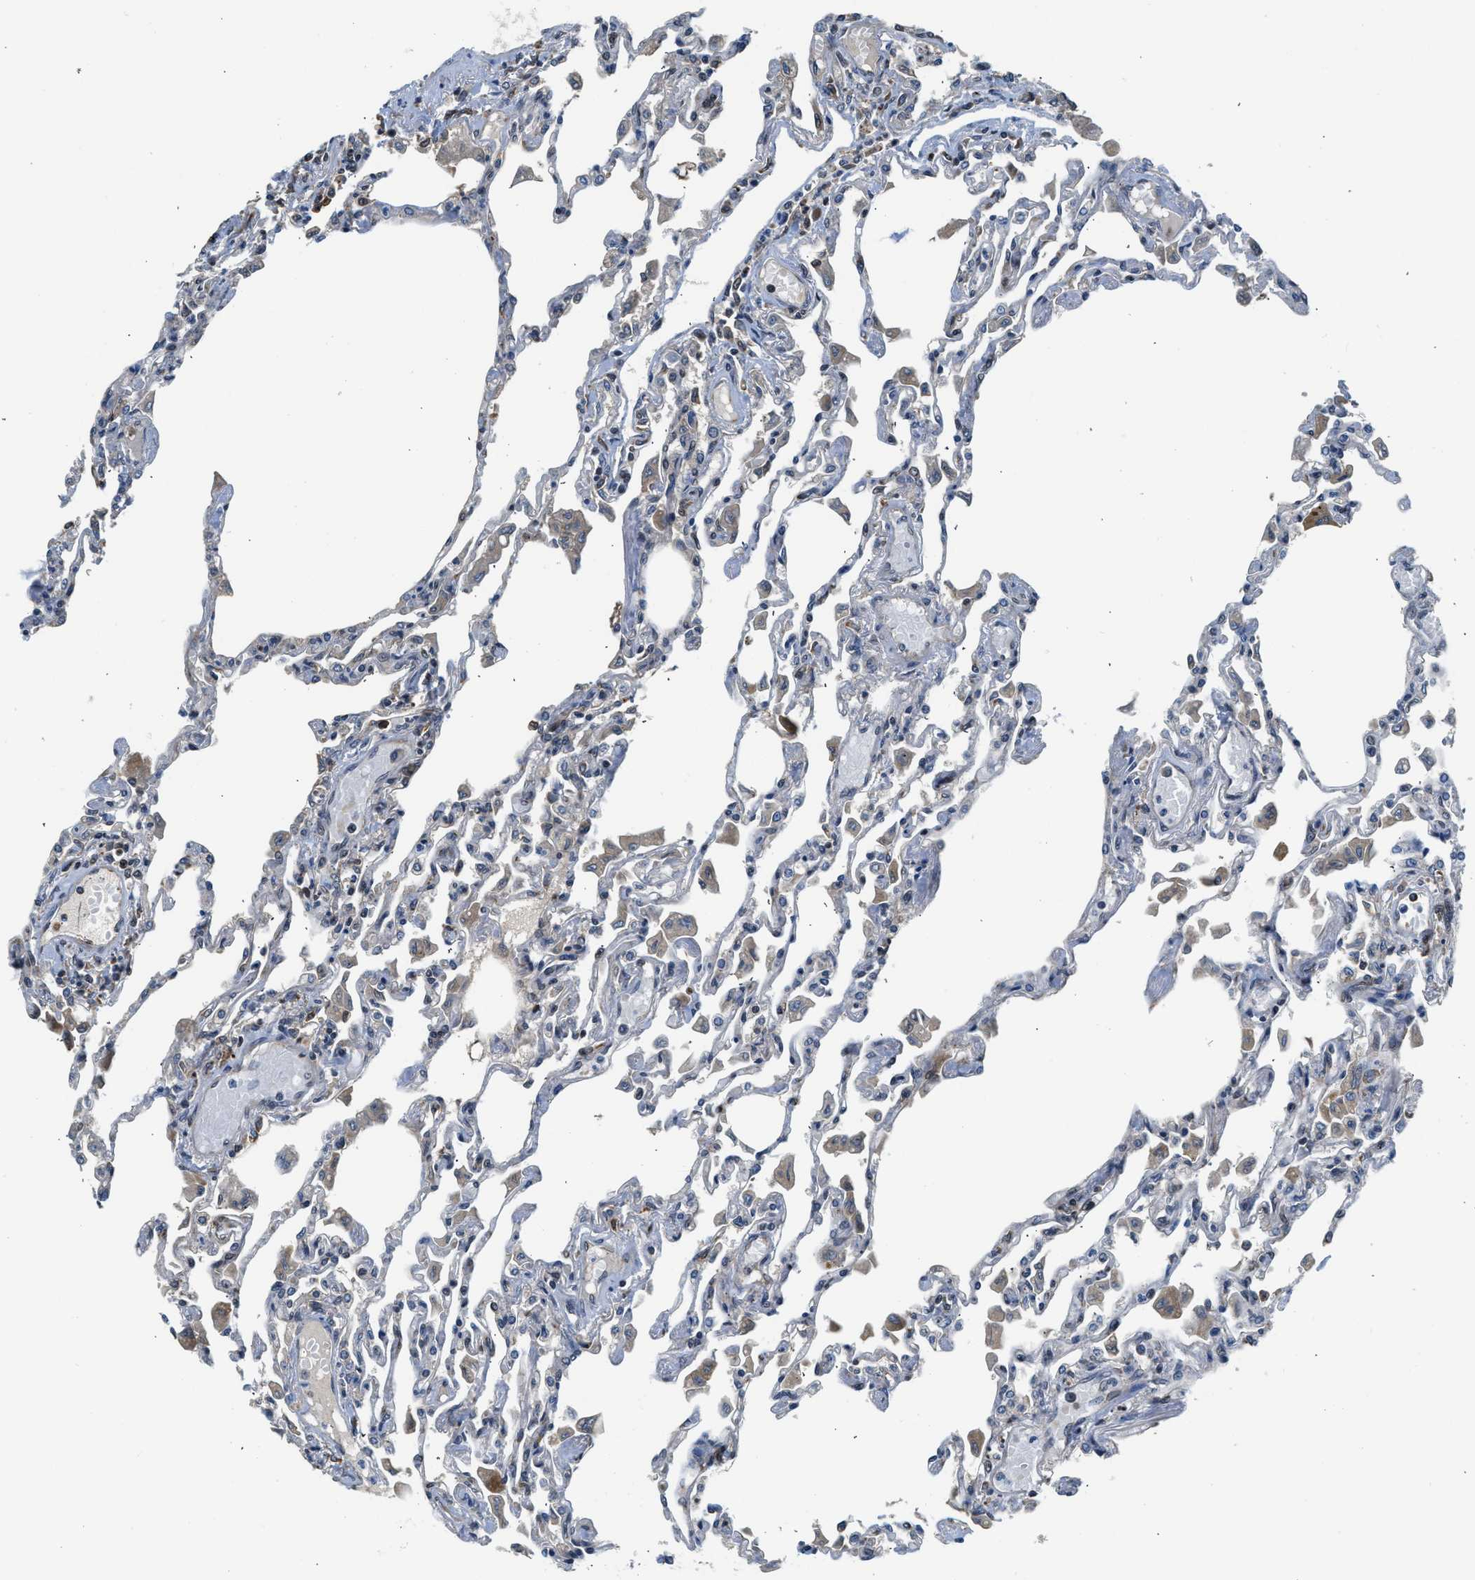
{"staining": {"intensity": "weak", "quantity": "25%-75%", "location": "nuclear"}, "tissue": "lung", "cell_type": "Alveolar cells", "image_type": "normal", "snomed": [{"axis": "morphology", "description": "Normal tissue, NOS"}, {"axis": "topography", "description": "Bronchus"}, {"axis": "topography", "description": "Lung"}], "caption": "IHC of normal human lung shows low levels of weak nuclear positivity in about 25%-75% of alveolar cells.", "gene": "RETREG3", "patient": {"sex": "female", "age": 49}}